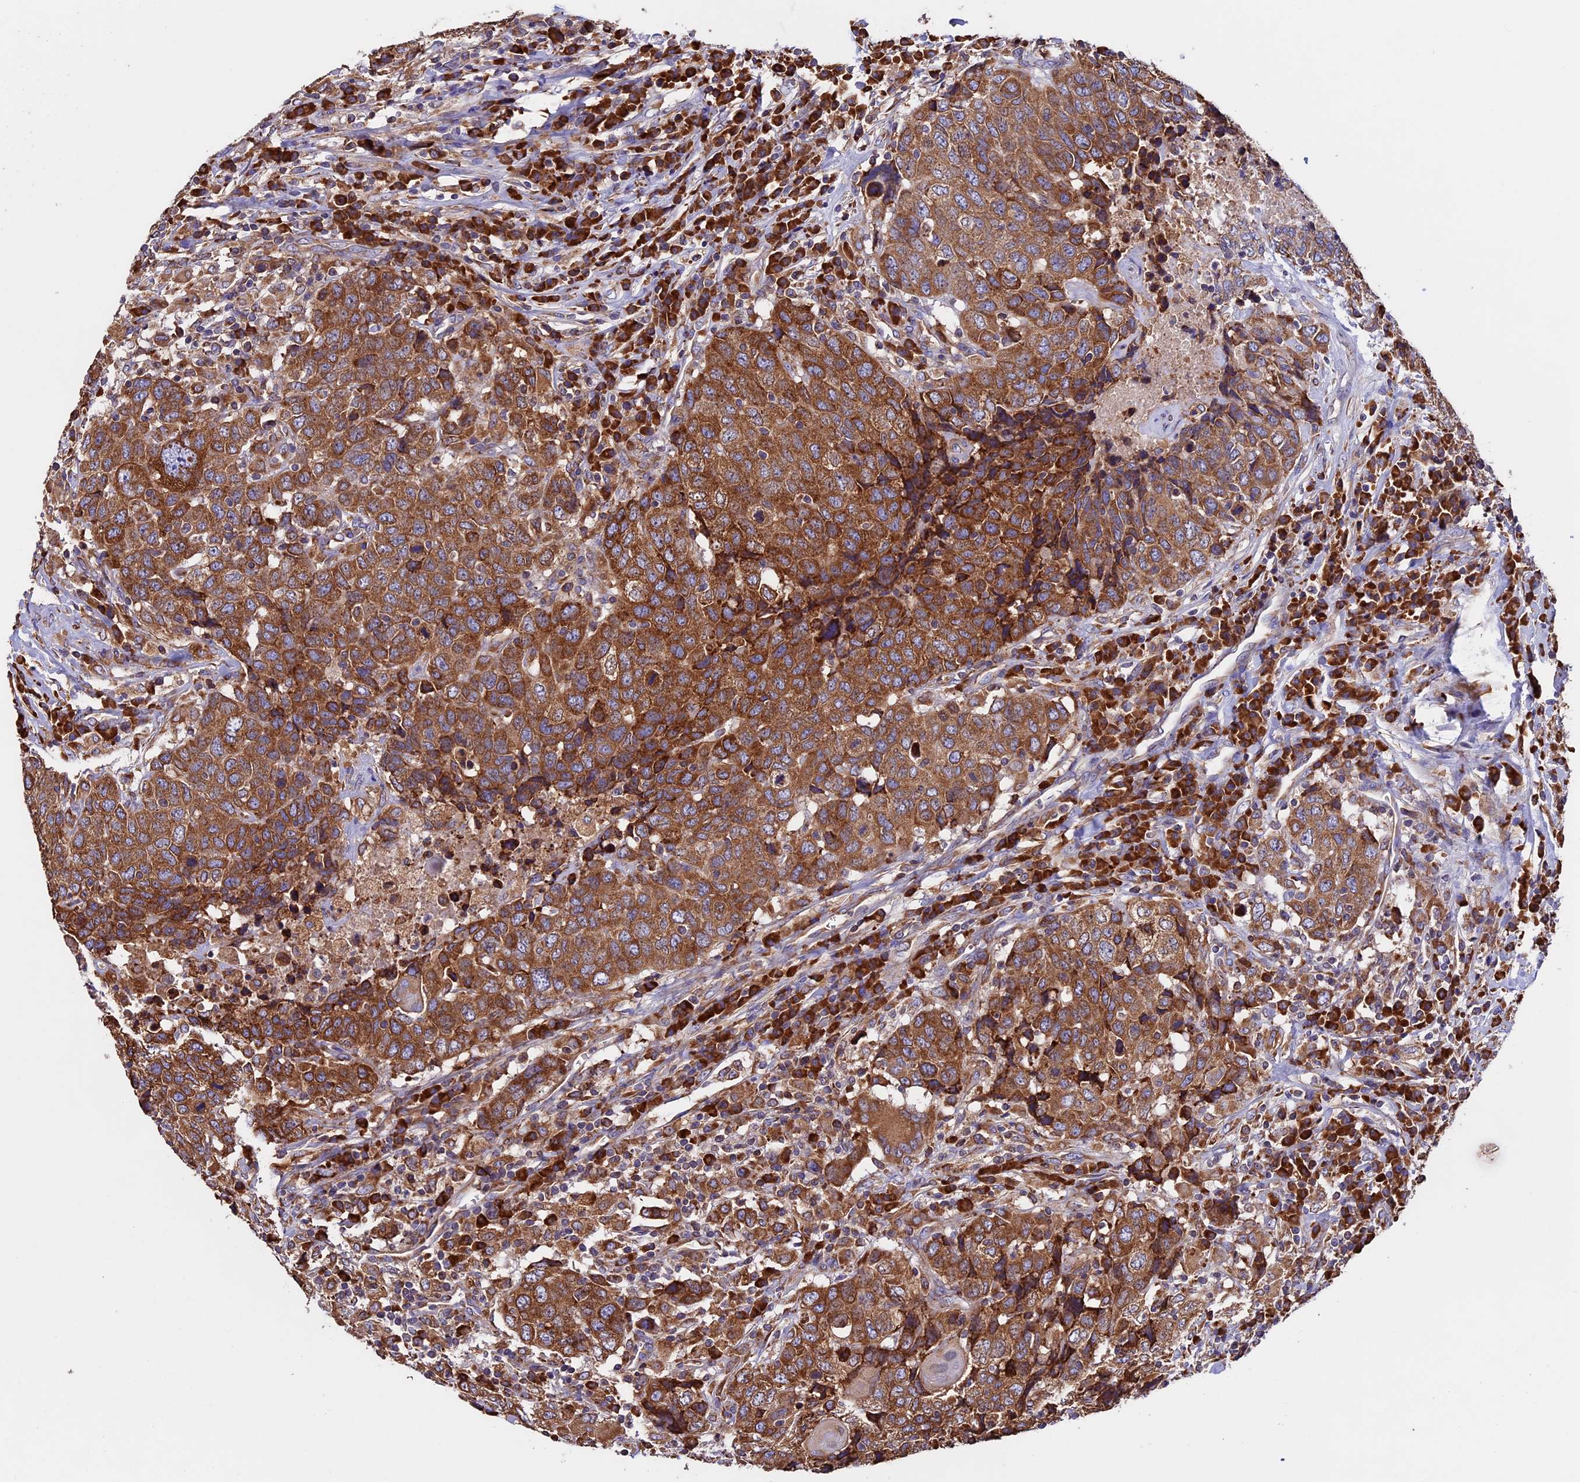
{"staining": {"intensity": "moderate", "quantity": ">75%", "location": "cytoplasmic/membranous"}, "tissue": "head and neck cancer", "cell_type": "Tumor cells", "image_type": "cancer", "snomed": [{"axis": "morphology", "description": "Squamous cell carcinoma, NOS"}, {"axis": "topography", "description": "Head-Neck"}], "caption": "Immunohistochemical staining of squamous cell carcinoma (head and neck) reveals medium levels of moderate cytoplasmic/membranous protein positivity in approximately >75% of tumor cells.", "gene": "BTBD3", "patient": {"sex": "male", "age": 66}}